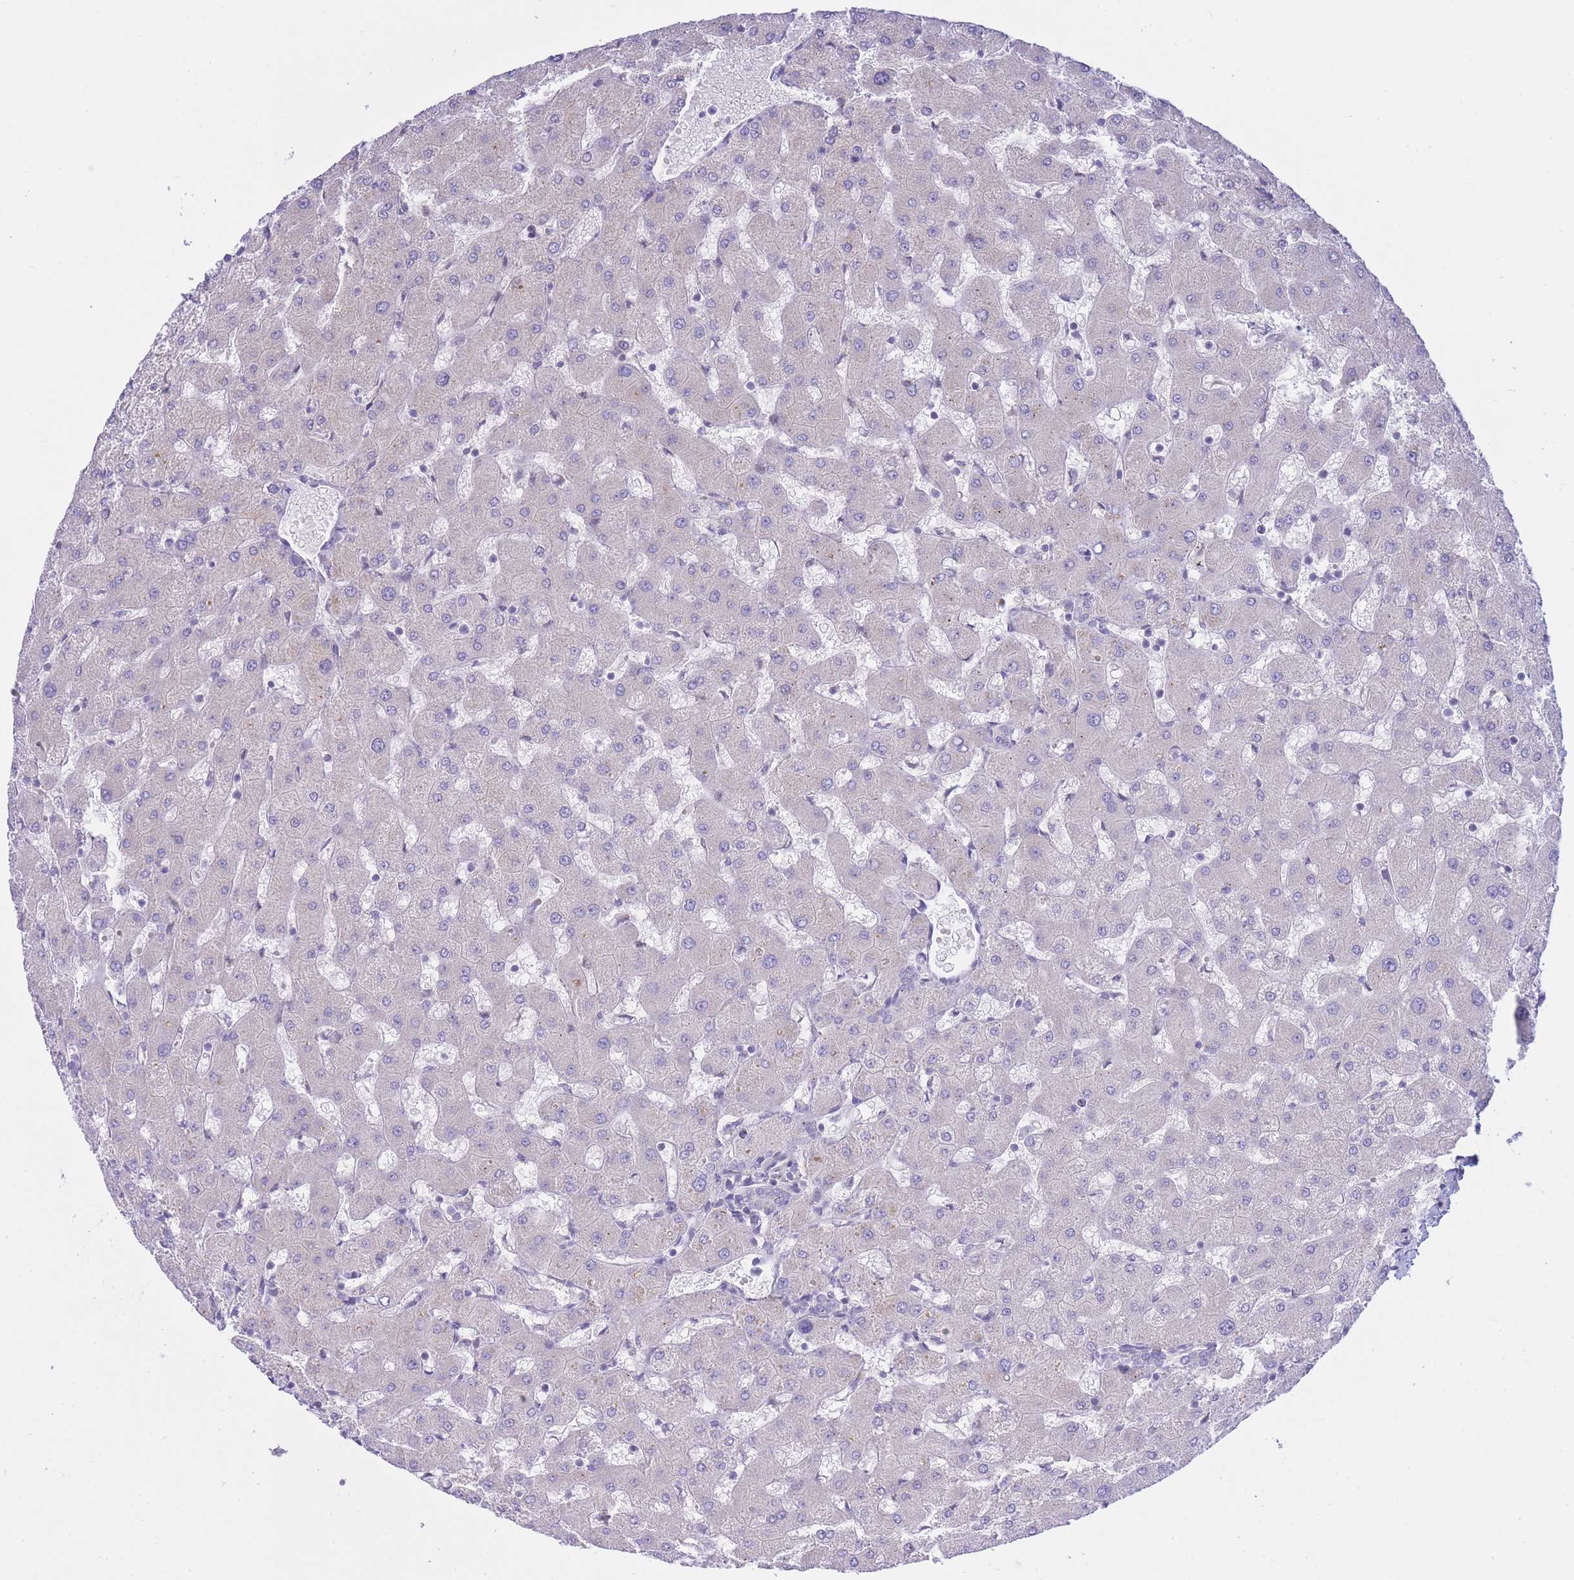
{"staining": {"intensity": "negative", "quantity": "none", "location": "none"}, "tissue": "liver", "cell_type": "Cholangiocytes", "image_type": "normal", "snomed": [{"axis": "morphology", "description": "Normal tissue, NOS"}, {"axis": "topography", "description": "Liver"}], "caption": "Unremarkable liver was stained to show a protein in brown. There is no significant positivity in cholangiocytes. (Stains: DAB (3,3'-diaminobenzidine) IHC with hematoxylin counter stain, Microscopy: brightfield microscopy at high magnification).", "gene": "NANP", "patient": {"sex": "female", "age": 63}}